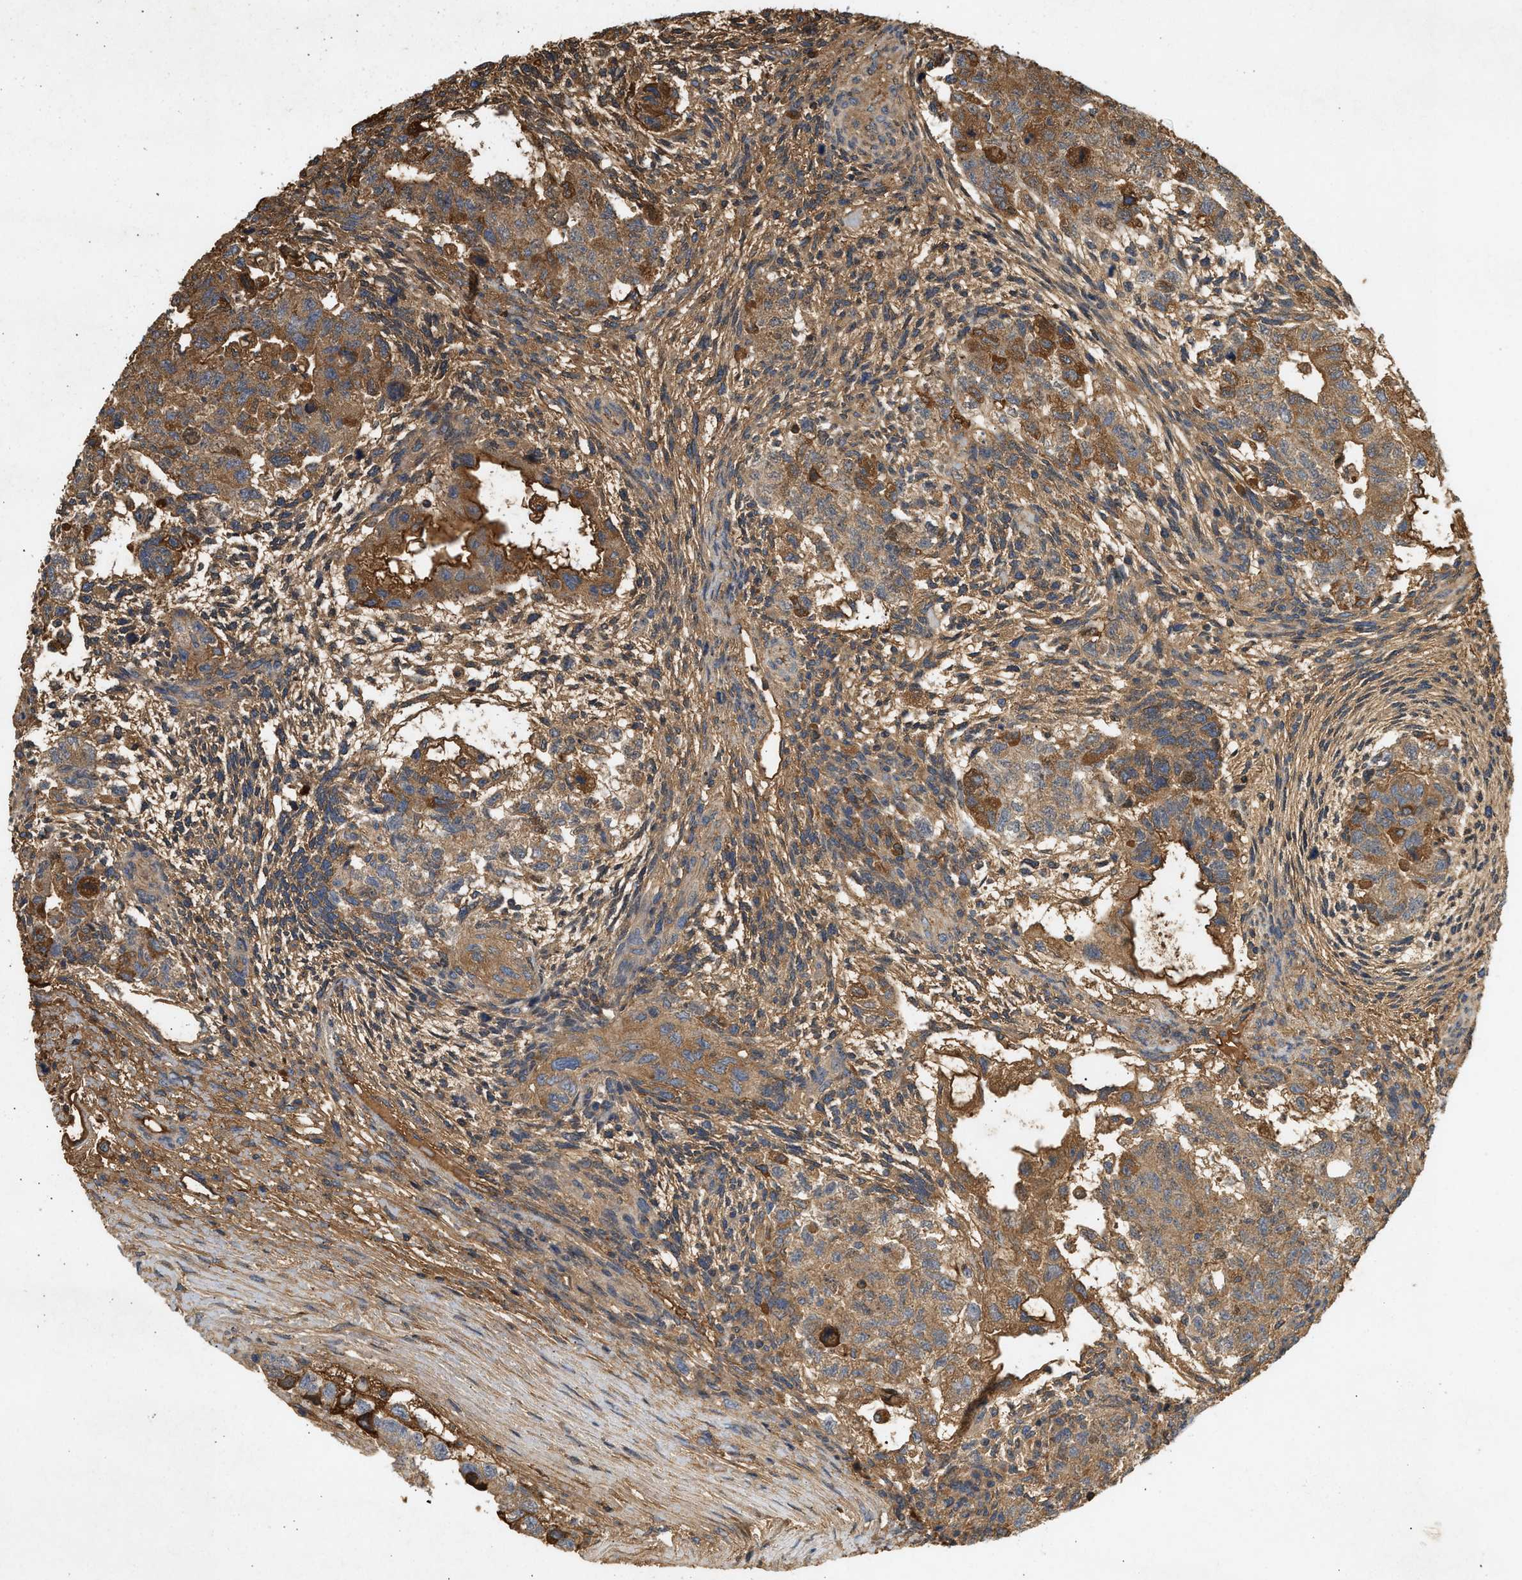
{"staining": {"intensity": "strong", "quantity": ">75%", "location": "cytoplasmic/membranous"}, "tissue": "testis cancer", "cell_type": "Tumor cells", "image_type": "cancer", "snomed": [{"axis": "morphology", "description": "Normal tissue, NOS"}, {"axis": "morphology", "description": "Carcinoma, Embryonal, NOS"}, {"axis": "topography", "description": "Testis"}], "caption": "Testis cancer (embryonal carcinoma) stained for a protein exhibits strong cytoplasmic/membranous positivity in tumor cells.", "gene": "F8", "patient": {"sex": "male", "age": 36}}